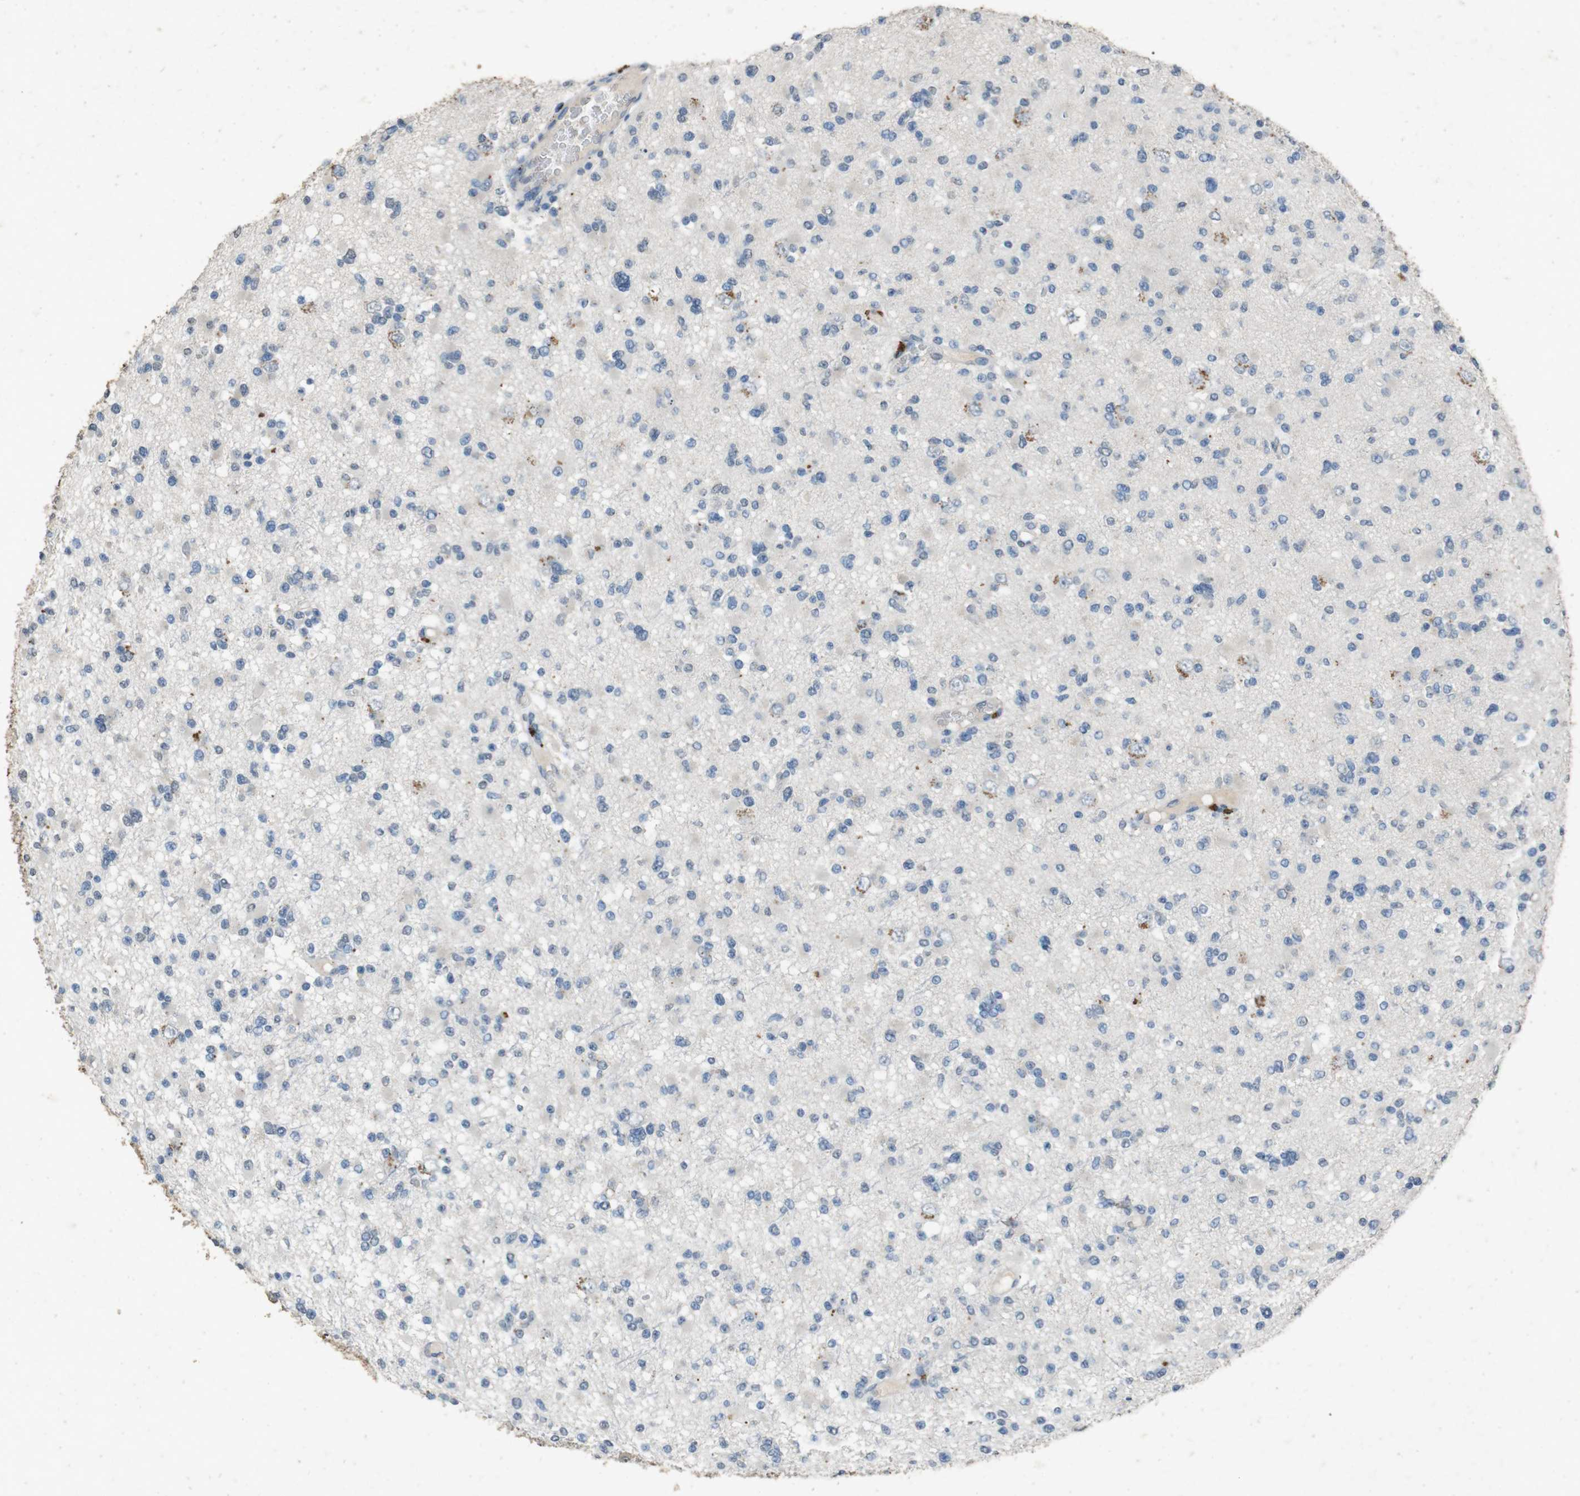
{"staining": {"intensity": "negative", "quantity": "none", "location": "none"}, "tissue": "glioma", "cell_type": "Tumor cells", "image_type": "cancer", "snomed": [{"axis": "morphology", "description": "Glioma, malignant, Low grade"}, {"axis": "topography", "description": "Brain"}], "caption": "High magnification brightfield microscopy of malignant glioma (low-grade) stained with DAB (3,3'-diaminobenzidine) (brown) and counterstained with hematoxylin (blue): tumor cells show no significant expression. (DAB immunohistochemistry, high magnification).", "gene": "STBD1", "patient": {"sex": "female", "age": 22}}